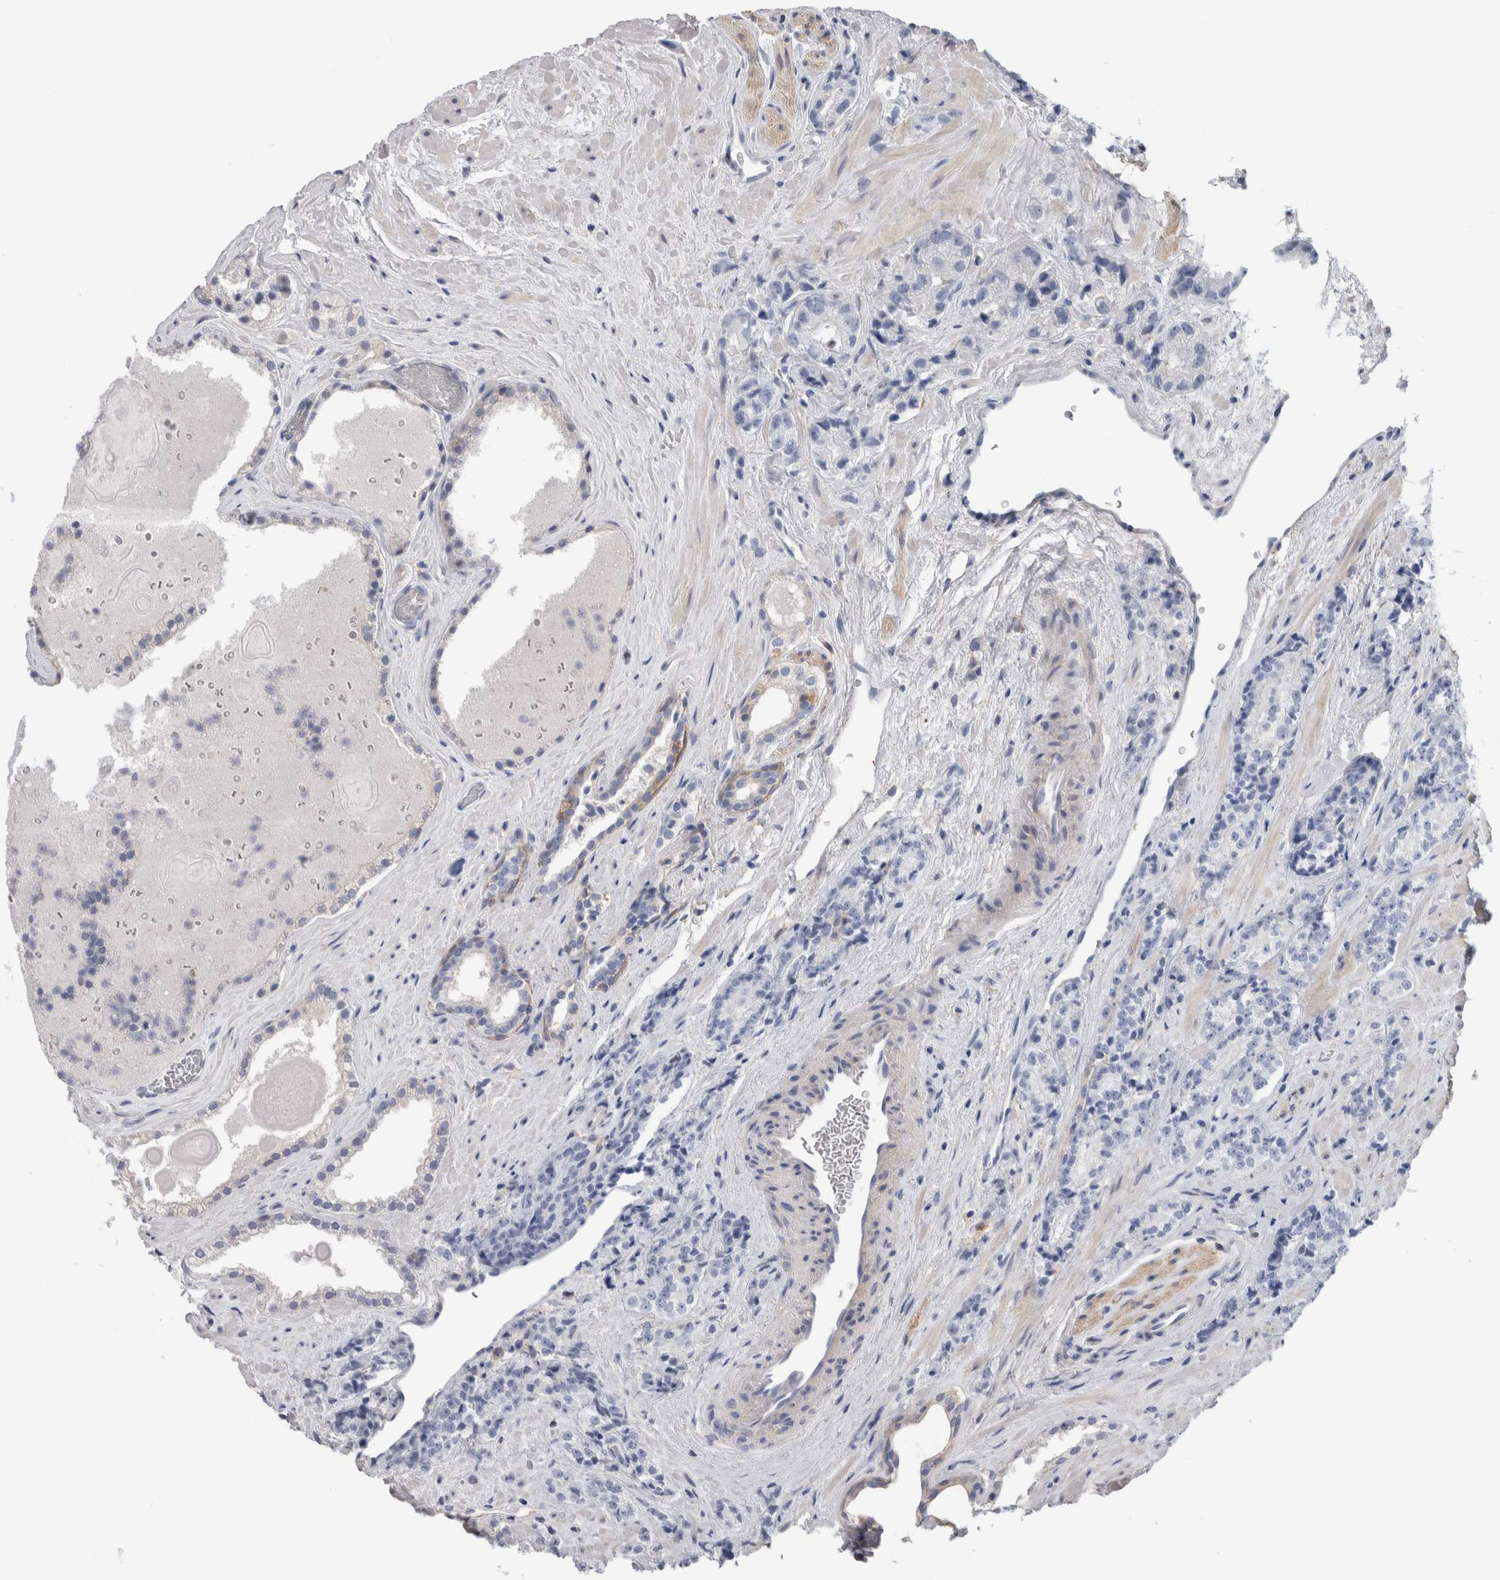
{"staining": {"intensity": "weak", "quantity": "<25%", "location": "cytoplasmic/membranous"}, "tissue": "prostate cancer", "cell_type": "Tumor cells", "image_type": "cancer", "snomed": [{"axis": "morphology", "description": "Adenocarcinoma, High grade"}, {"axis": "topography", "description": "Prostate"}], "caption": "High power microscopy photomicrograph of an immunohistochemistry (IHC) image of prostate cancer (high-grade adenocarcinoma), revealing no significant staining in tumor cells.", "gene": "SCRN1", "patient": {"sex": "male", "age": 71}}